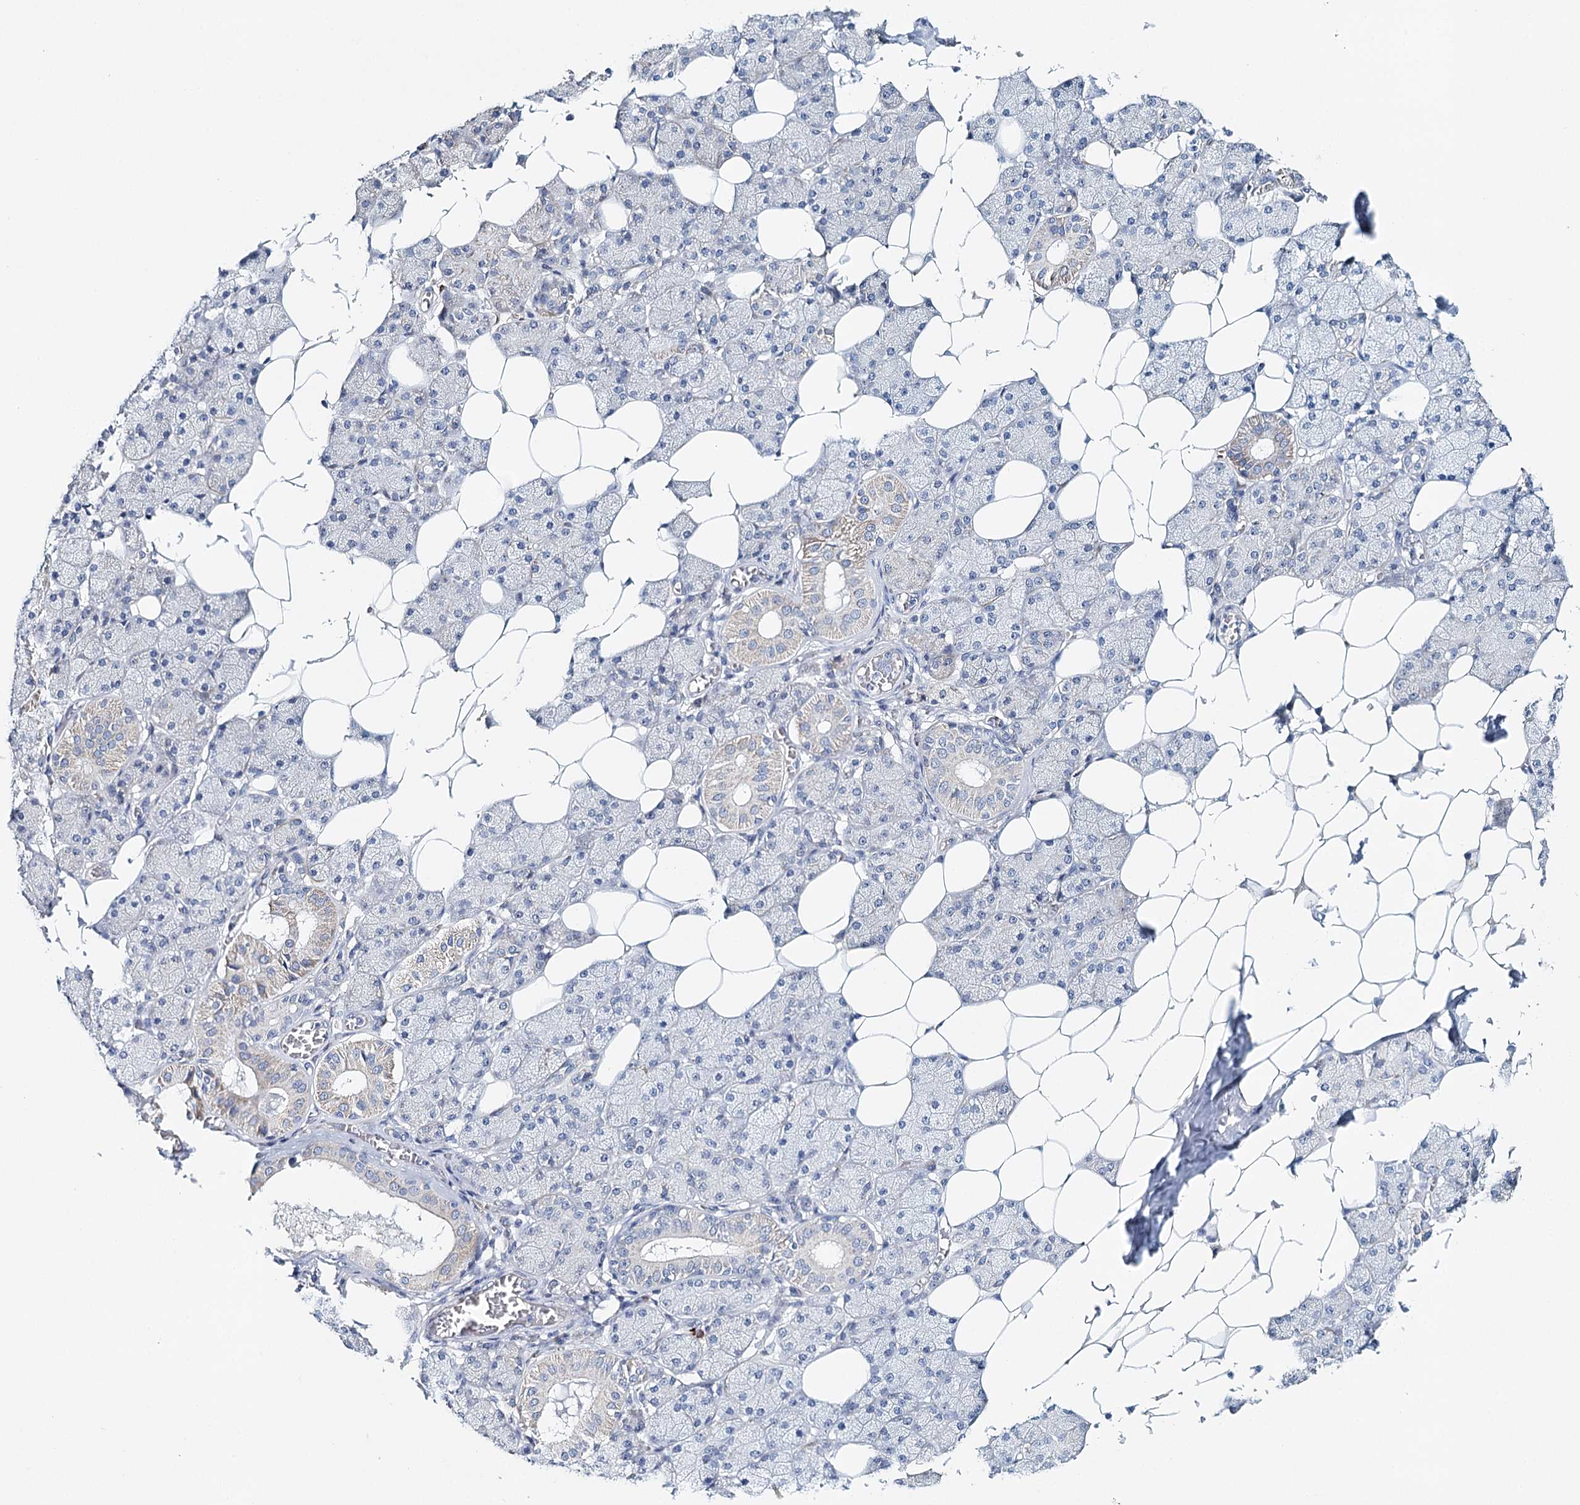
{"staining": {"intensity": "moderate", "quantity": "<25%", "location": "cytoplasmic/membranous"}, "tissue": "salivary gland", "cell_type": "Glandular cells", "image_type": "normal", "snomed": [{"axis": "morphology", "description": "Normal tissue, NOS"}, {"axis": "topography", "description": "Salivary gland"}], "caption": "The photomicrograph displays a brown stain indicating the presence of a protein in the cytoplasmic/membranous of glandular cells in salivary gland.", "gene": "RBM43", "patient": {"sex": "female", "age": 33}}